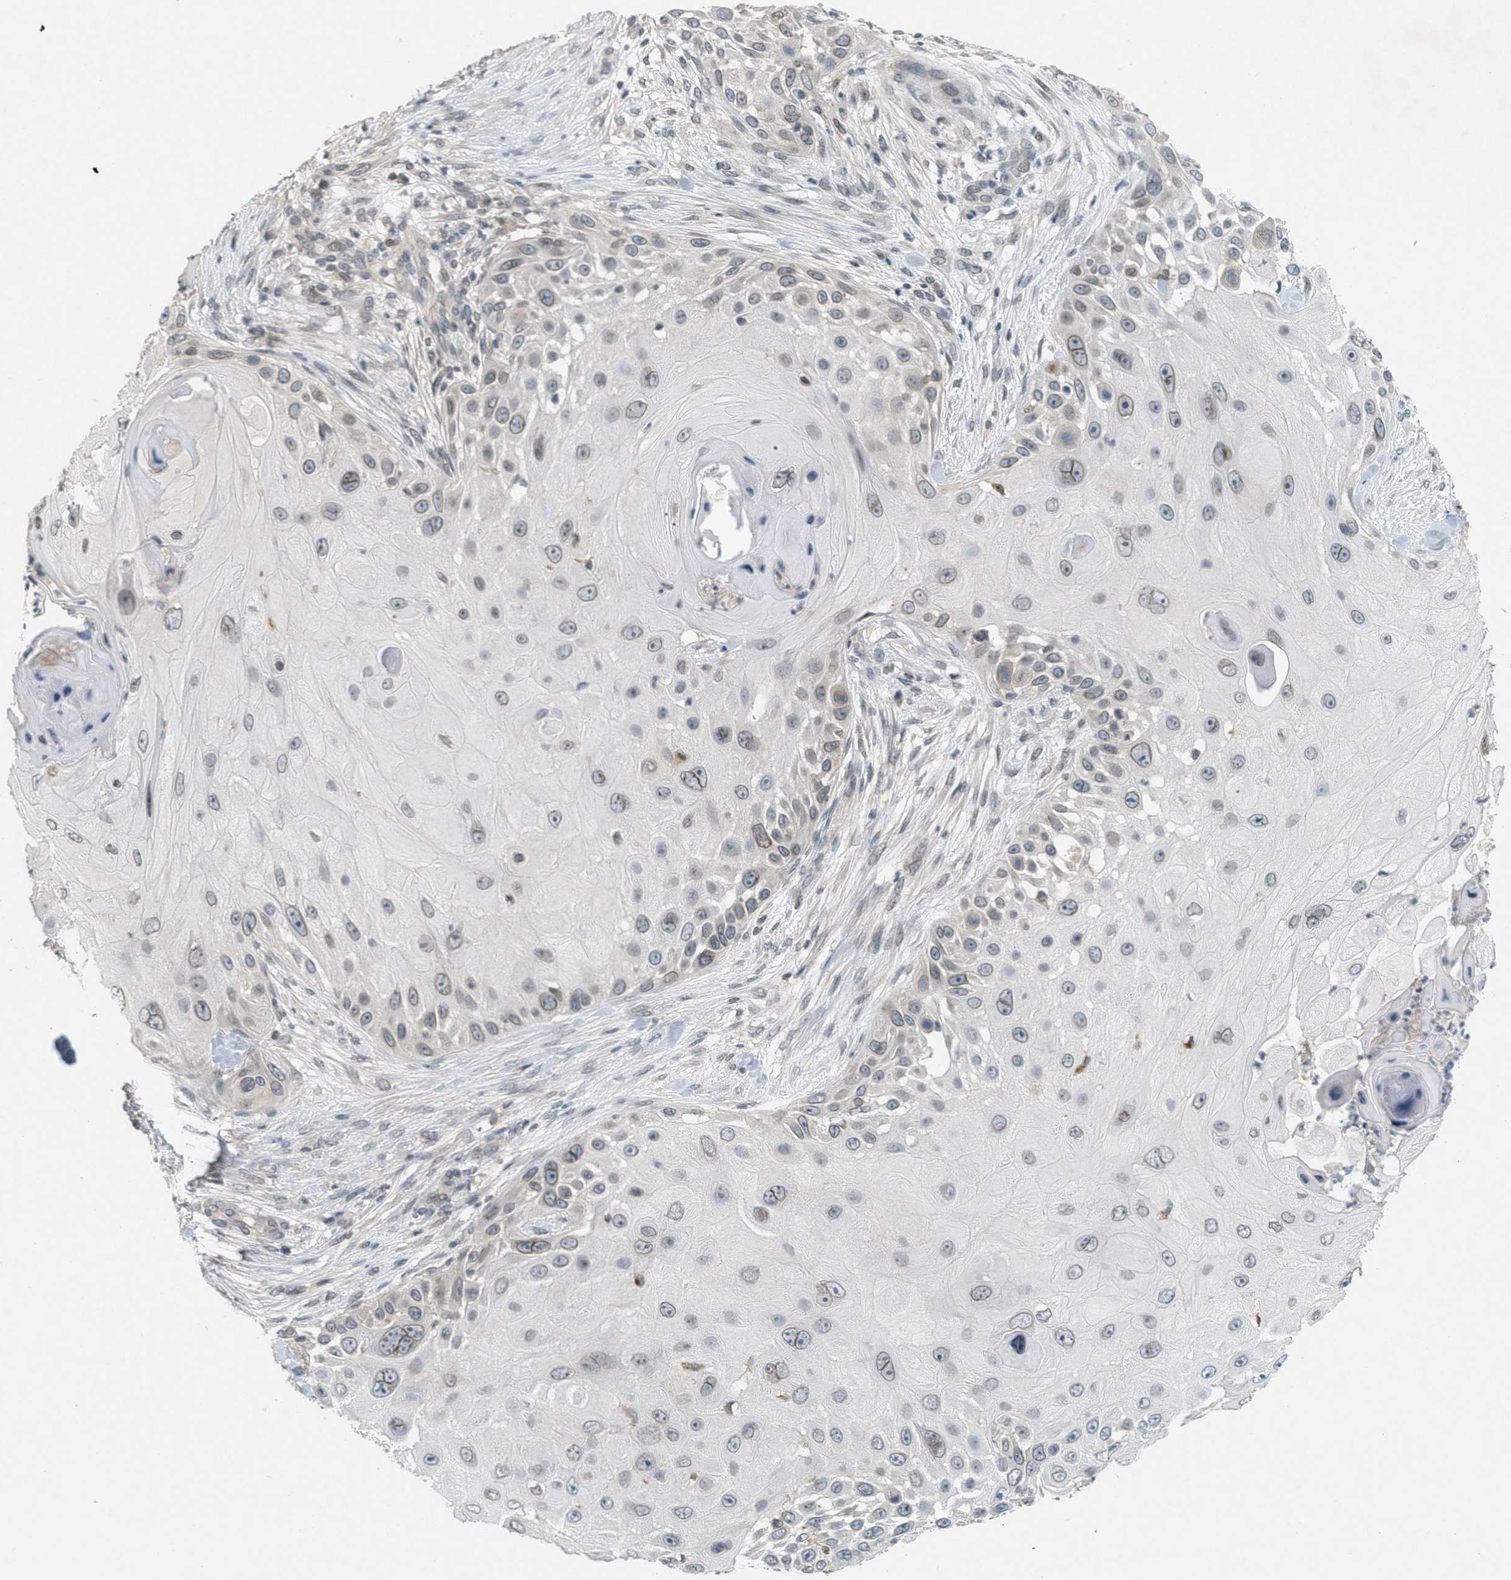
{"staining": {"intensity": "weak", "quantity": "25%-75%", "location": "cytoplasmic/membranous,nuclear"}, "tissue": "skin cancer", "cell_type": "Tumor cells", "image_type": "cancer", "snomed": [{"axis": "morphology", "description": "Squamous cell carcinoma, NOS"}, {"axis": "topography", "description": "Skin"}], "caption": "The photomicrograph displays a brown stain indicating the presence of a protein in the cytoplasmic/membranous and nuclear of tumor cells in squamous cell carcinoma (skin). Nuclei are stained in blue.", "gene": "ABHD6", "patient": {"sex": "female", "age": 44}}